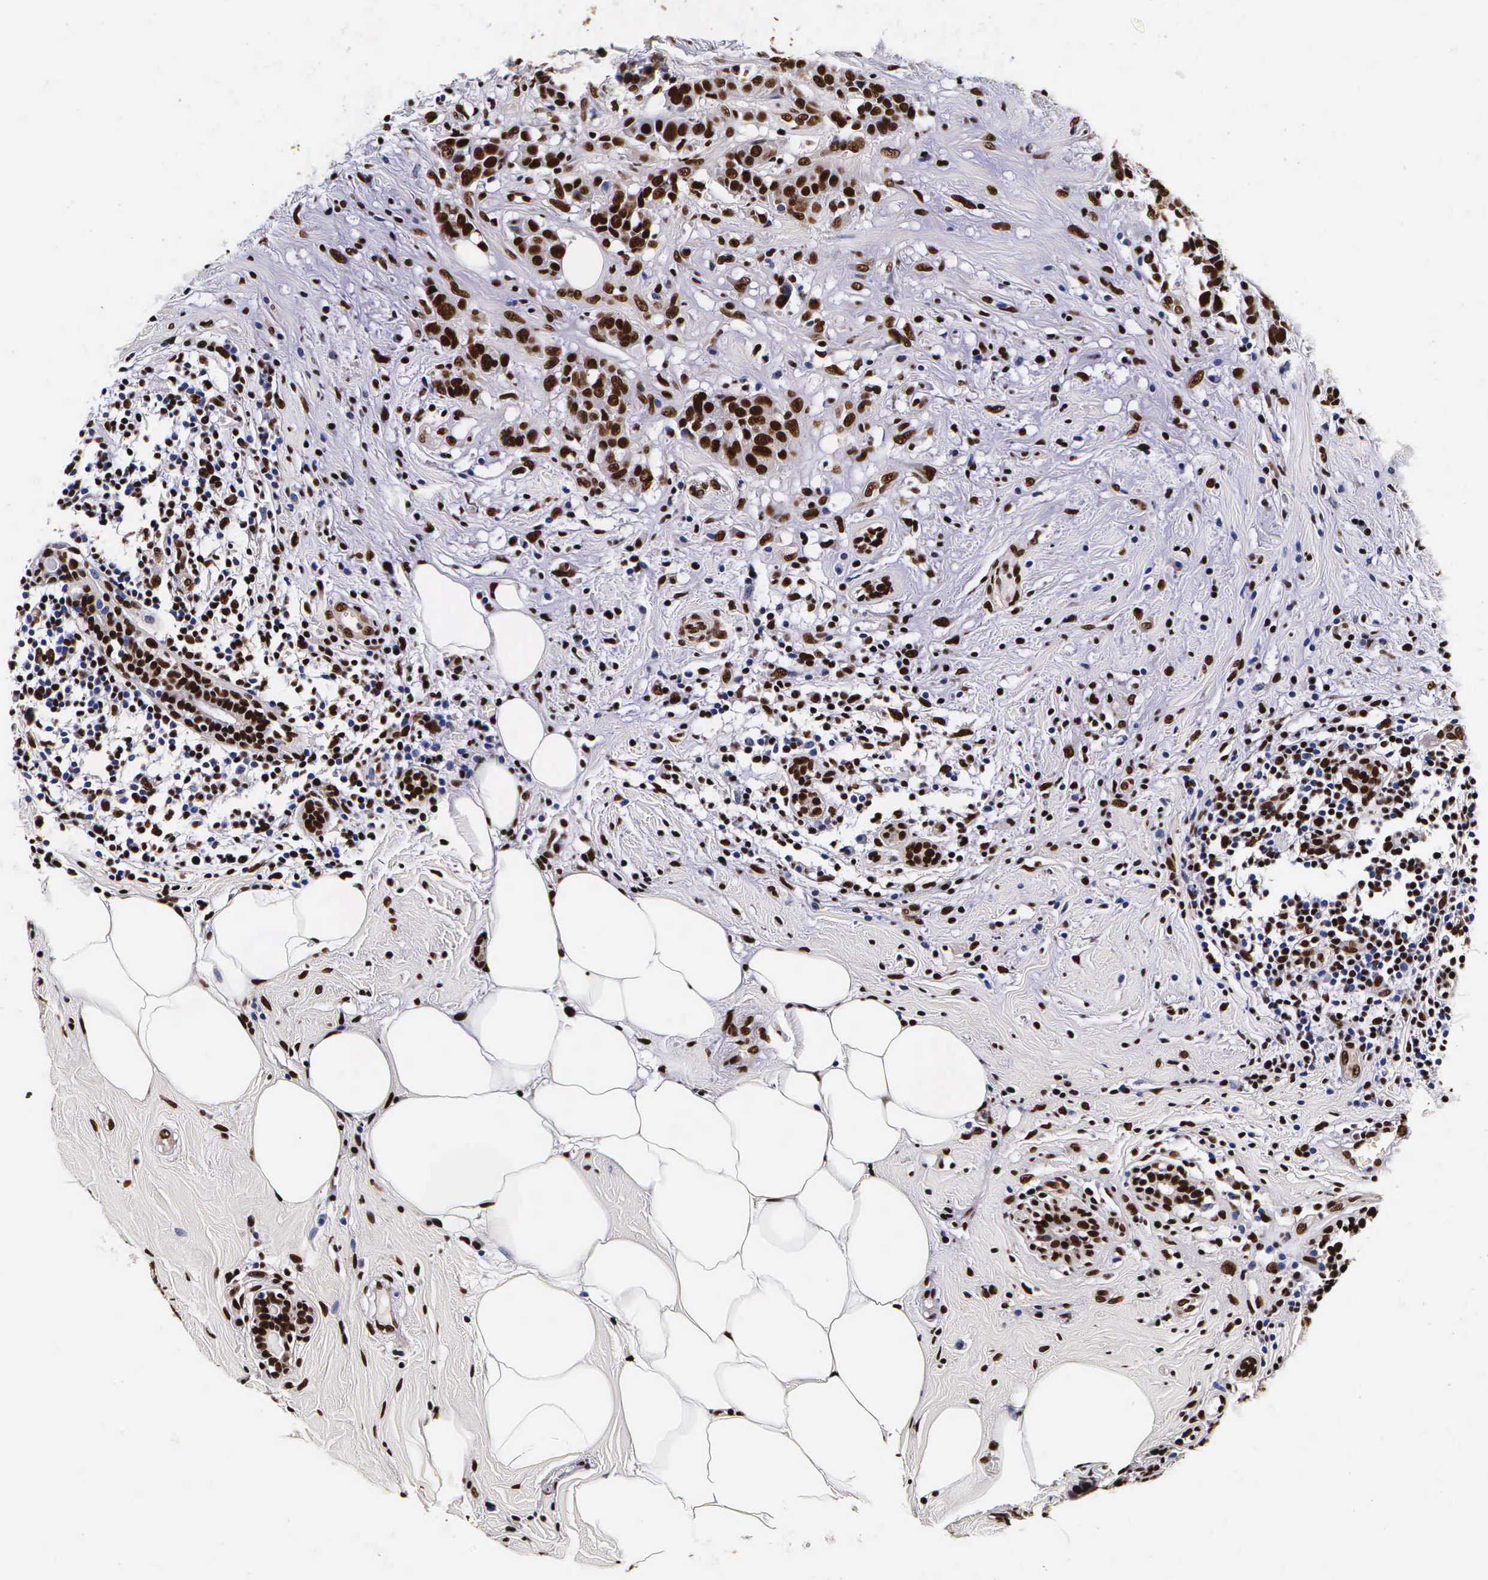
{"staining": {"intensity": "strong", "quantity": ">75%", "location": "nuclear"}, "tissue": "breast cancer", "cell_type": "Tumor cells", "image_type": "cancer", "snomed": [{"axis": "morphology", "description": "Duct carcinoma"}, {"axis": "topography", "description": "Breast"}], "caption": "A micrograph of human breast cancer (intraductal carcinoma) stained for a protein exhibits strong nuclear brown staining in tumor cells.", "gene": "PABPN1", "patient": {"sex": "female", "age": 55}}